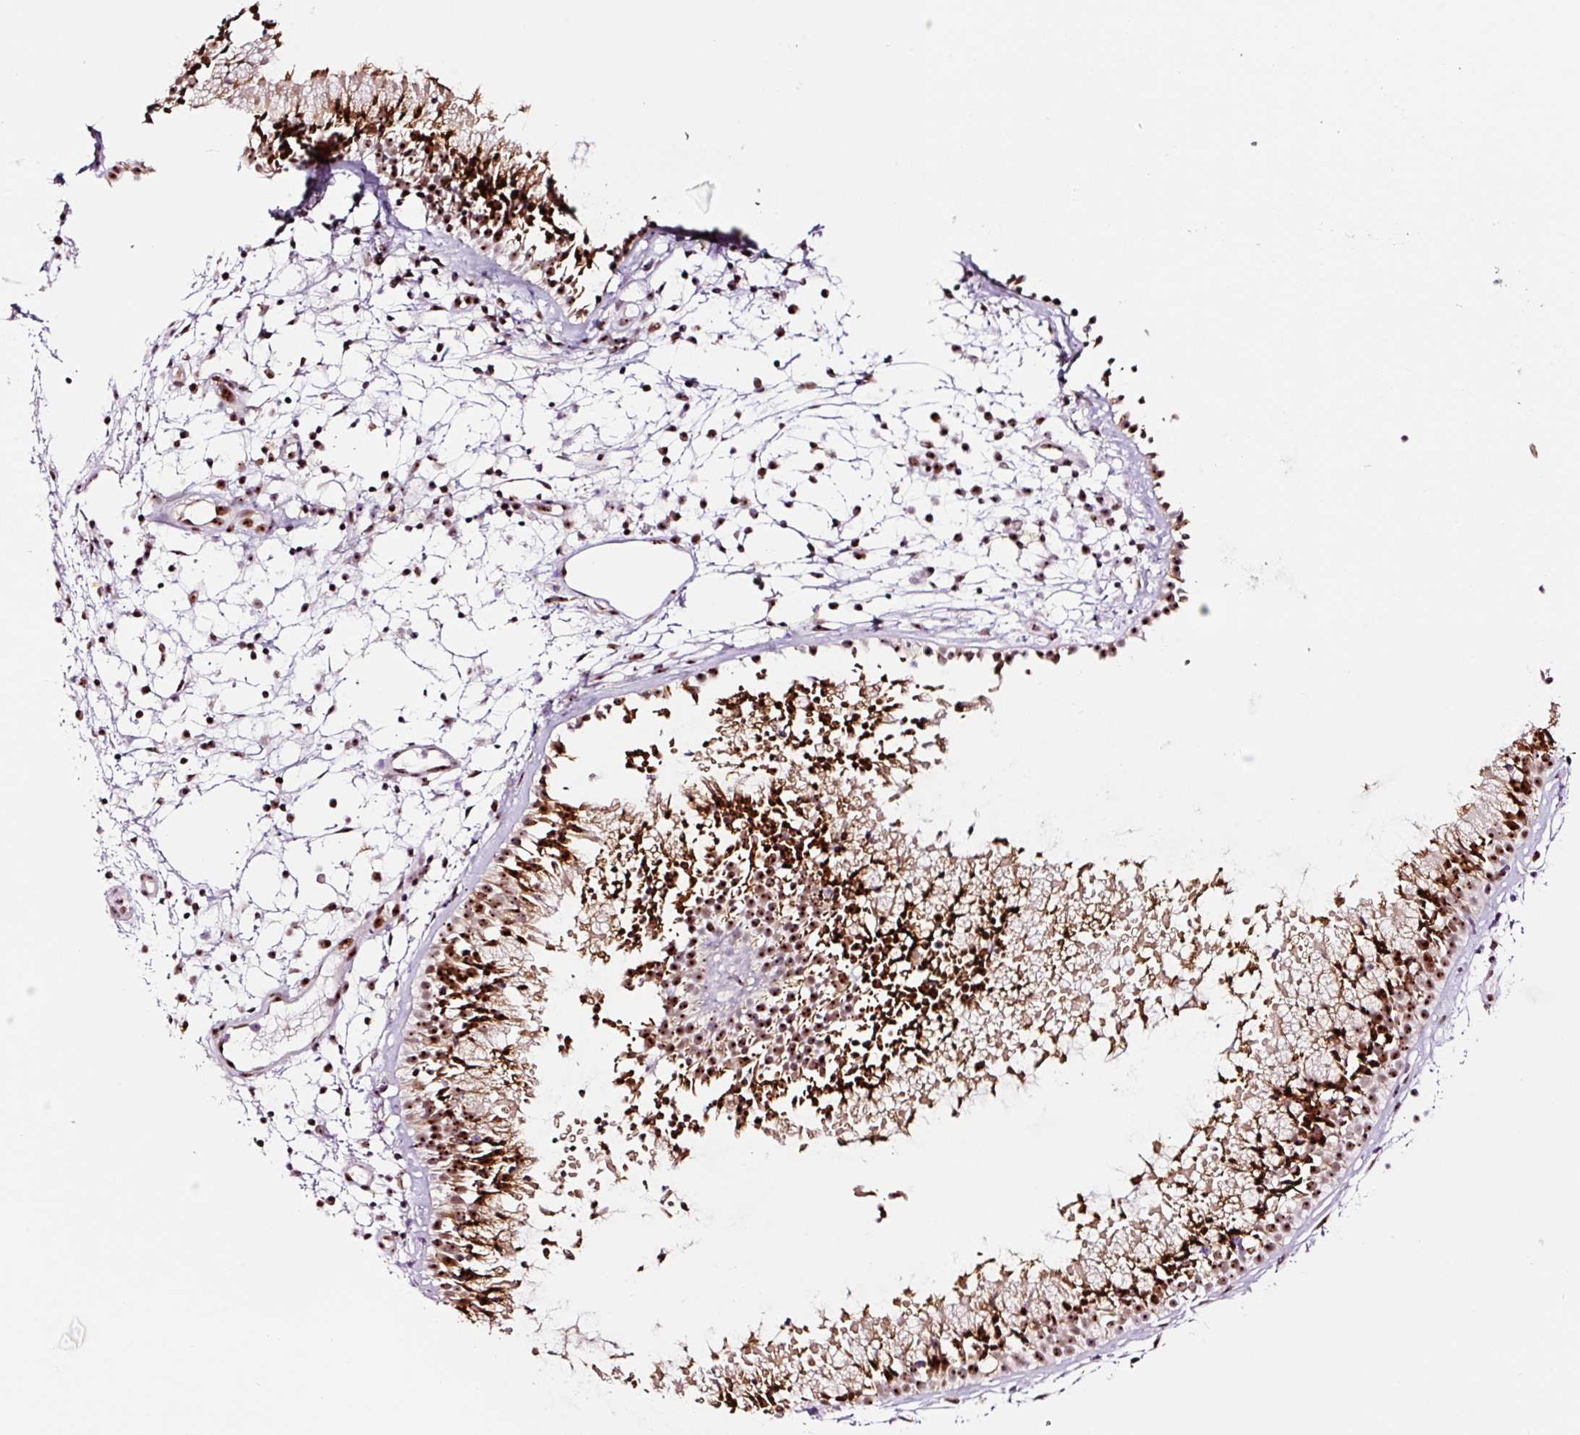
{"staining": {"intensity": "moderate", "quantity": ">75%", "location": "cytoplasmic/membranous,nuclear"}, "tissue": "nasopharynx", "cell_type": "Respiratory epithelial cells", "image_type": "normal", "snomed": [{"axis": "morphology", "description": "Normal tissue, NOS"}, {"axis": "topography", "description": "Nasopharynx"}], "caption": "Immunohistochemical staining of normal nasopharynx displays >75% levels of moderate cytoplasmic/membranous,nuclear protein positivity in approximately >75% of respiratory epithelial cells. (IHC, brightfield microscopy, high magnification).", "gene": "GNL3", "patient": {"sex": "male", "age": 21}}